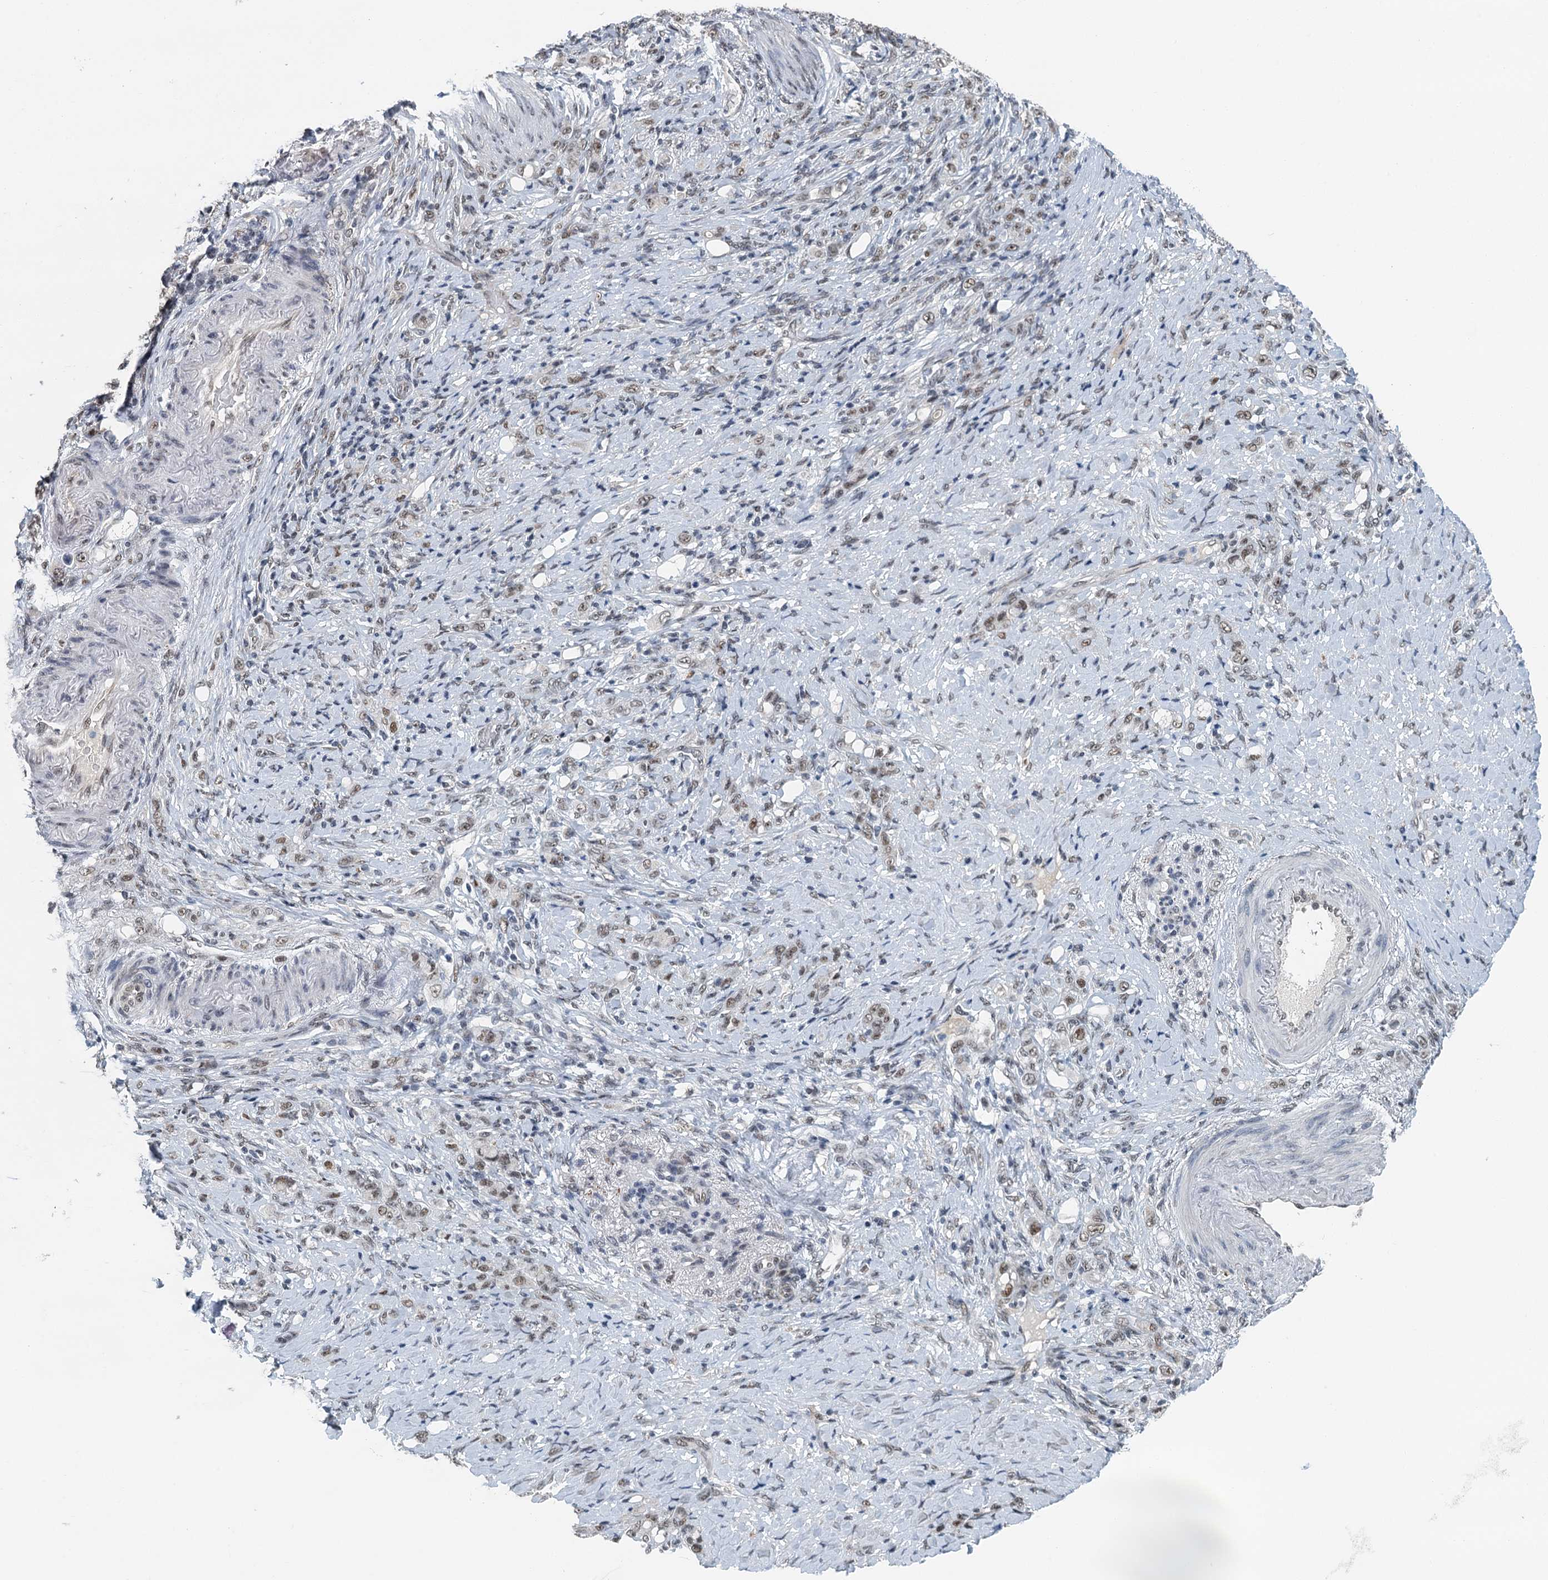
{"staining": {"intensity": "weak", "quantity": ">75%", "location": "nuclear"}, "tissue": "stomach cancer", "cell_type": "Tumor cells", "image_type": "cancer", "snomed": [{"axis": "morphology", "description": "Adenocarcinoma, NOS"}, {"axis": "topography", "description": "Stomach"}], "caption": "Immunohistochemistry of human adenocarcinoma (stomach) exhibits low levels of weak nuclear expression in approximately >75% of tumor cells. (DAB (3,3'-diaminobenzidine) IHC, brown staining for protein, blue staining for nuclei).", "gene": "MTA3", "patient": {"sex": "female", "age": 79}}